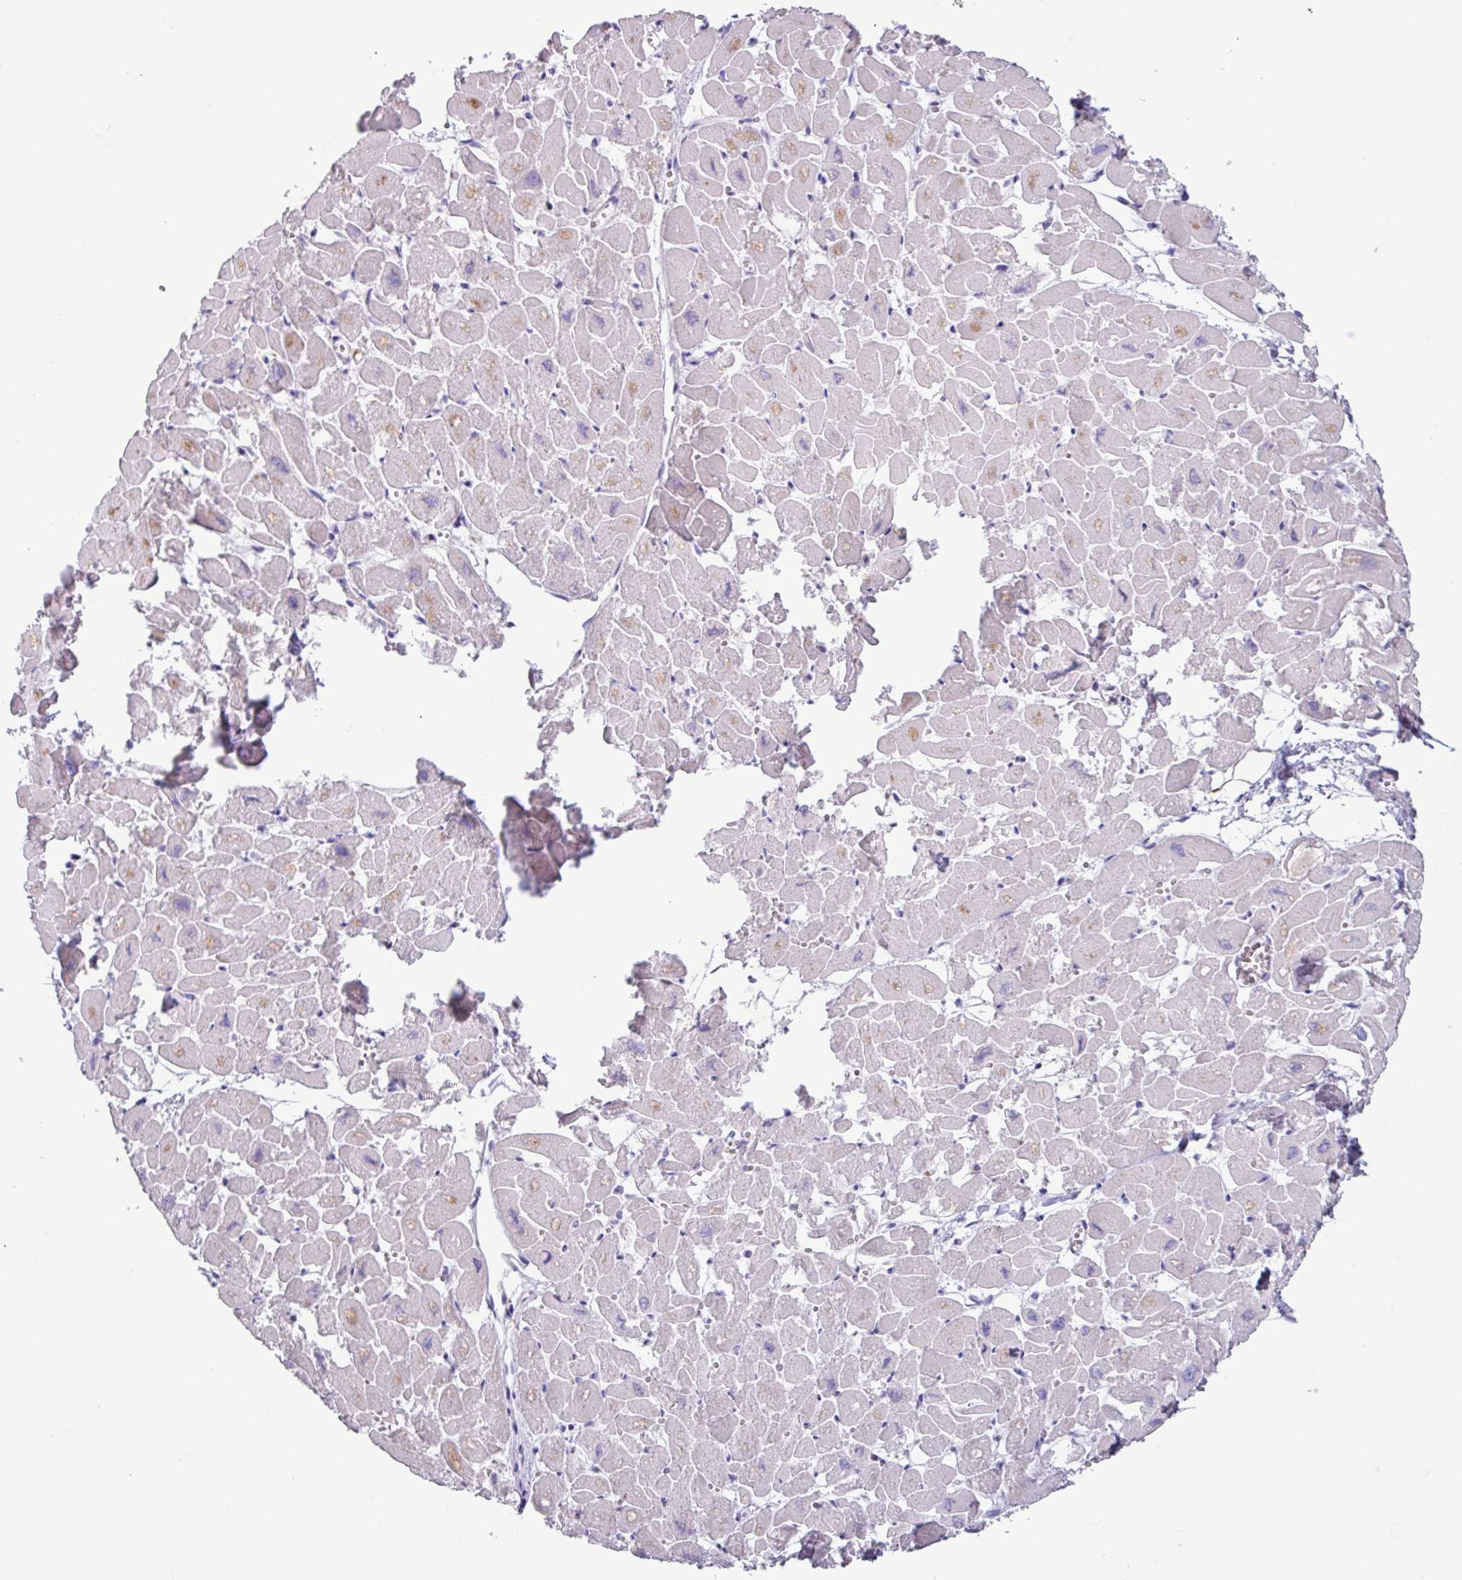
{"staining": {"intensity": "weak", "quantity": "<25%", "location": "cytoplasmic/membranous"}, "tissue": "heart muscle", "cell_type": "Cardiomyocytes", "image_type": "normal", "snomed": [{"axis": "morphology", "description": "Normal tissue, NOS"}, {"axis": "topography", "description": "Heart"}], "caption": "Immunohistochemistry micrograph of benign human heart muscle stained for a protein (brown), which displays no expression in cardiomyocytes. Brightfield microscopy of IHC stained with DAB (brown) and hematoxylin (blue), captured at high magnification.", "gene": "PPP1R35", "patient": {"sex": "male", "age": 54}}